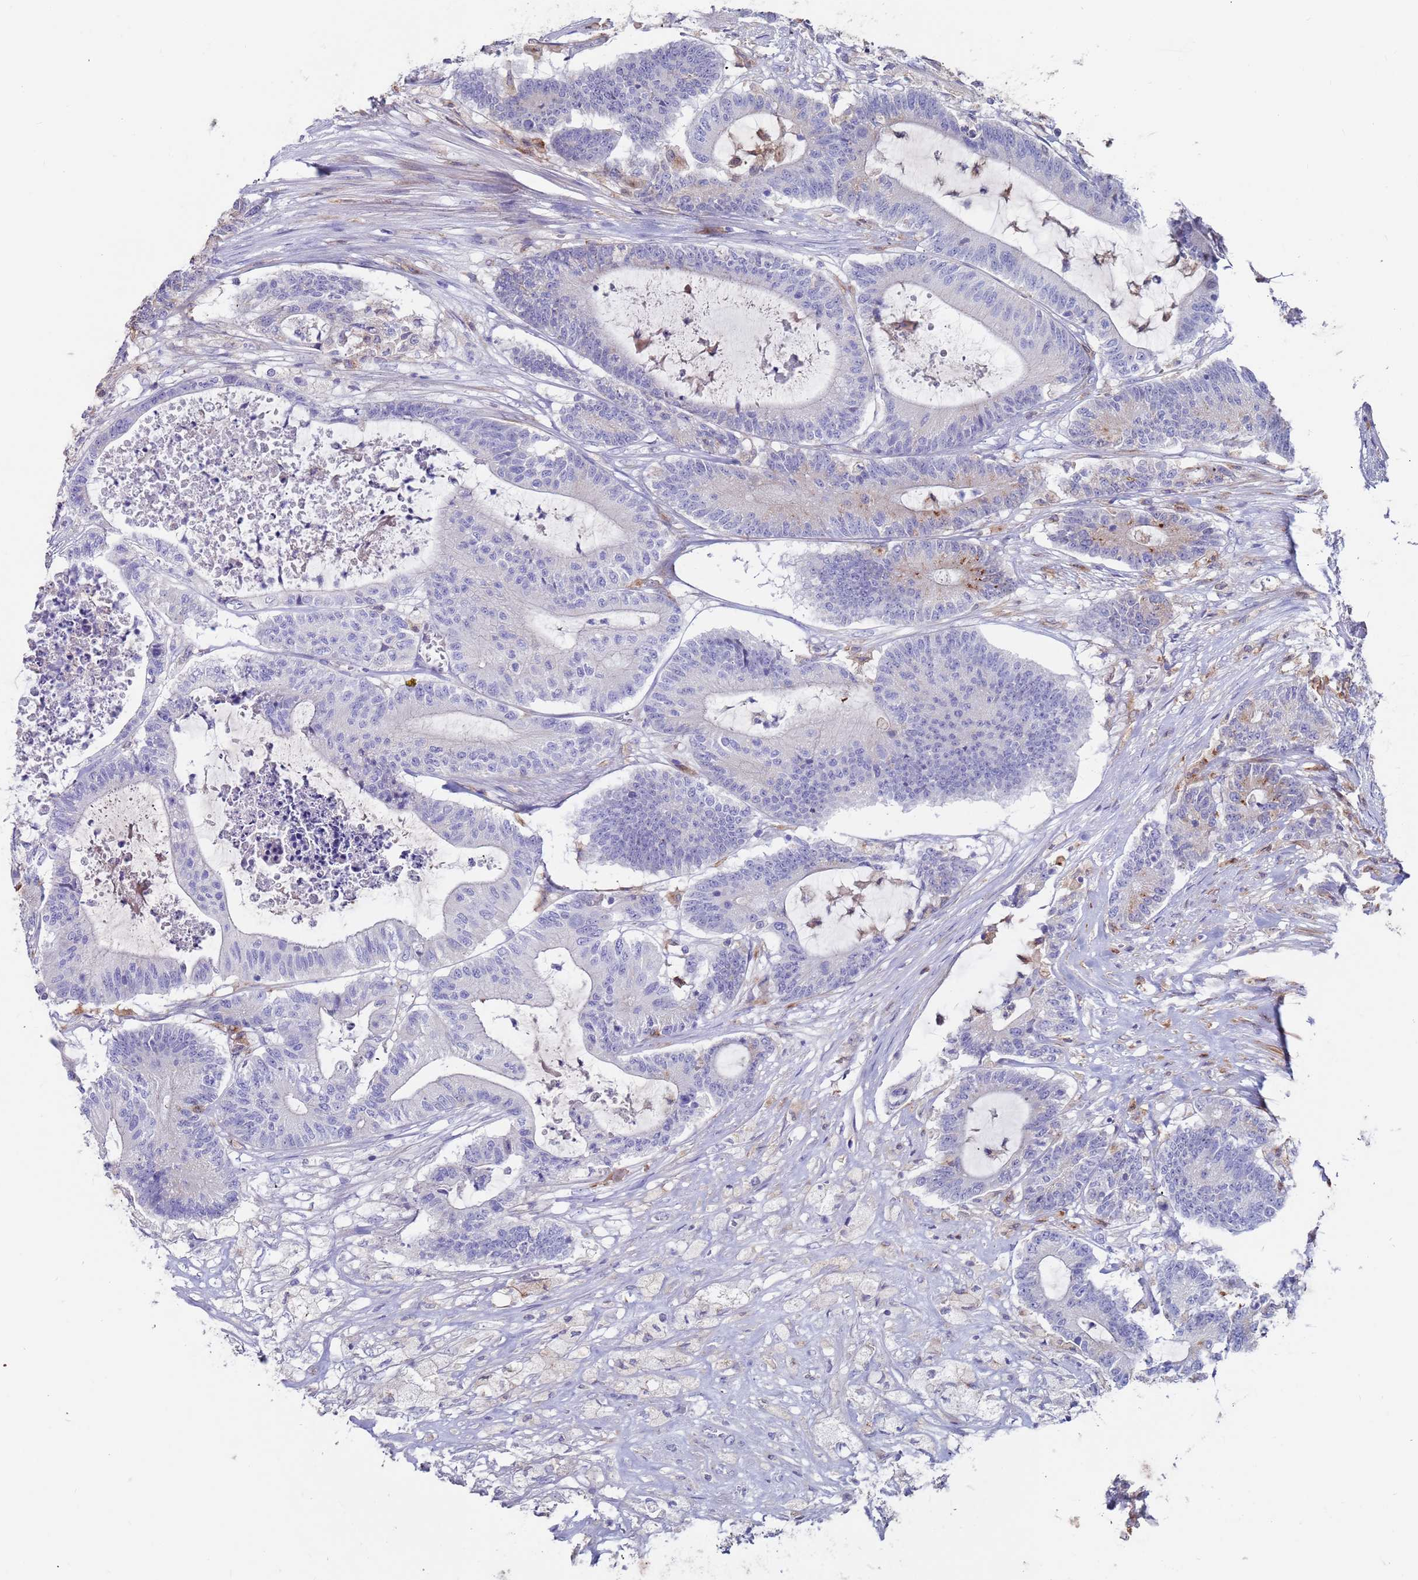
{"staining": {"intensity": "negative", "quantity": "none", "location": "none"}, "tissue": "colorectal cancer", "cell_type": "Tumor cells", "image_type": "cancer", "snomed": [{"axis": "morphology", "description": "Adenocarcinoma, NOS"}, {"axis": "topography", "description": "Colon"}], "caption": "Immunohistochemistry (IHC) of colorectal adenocarcinoma displays no positivity in tumor cells.", "gene": "GREB1L", "patient": {"sex": "female", "age": 84}}